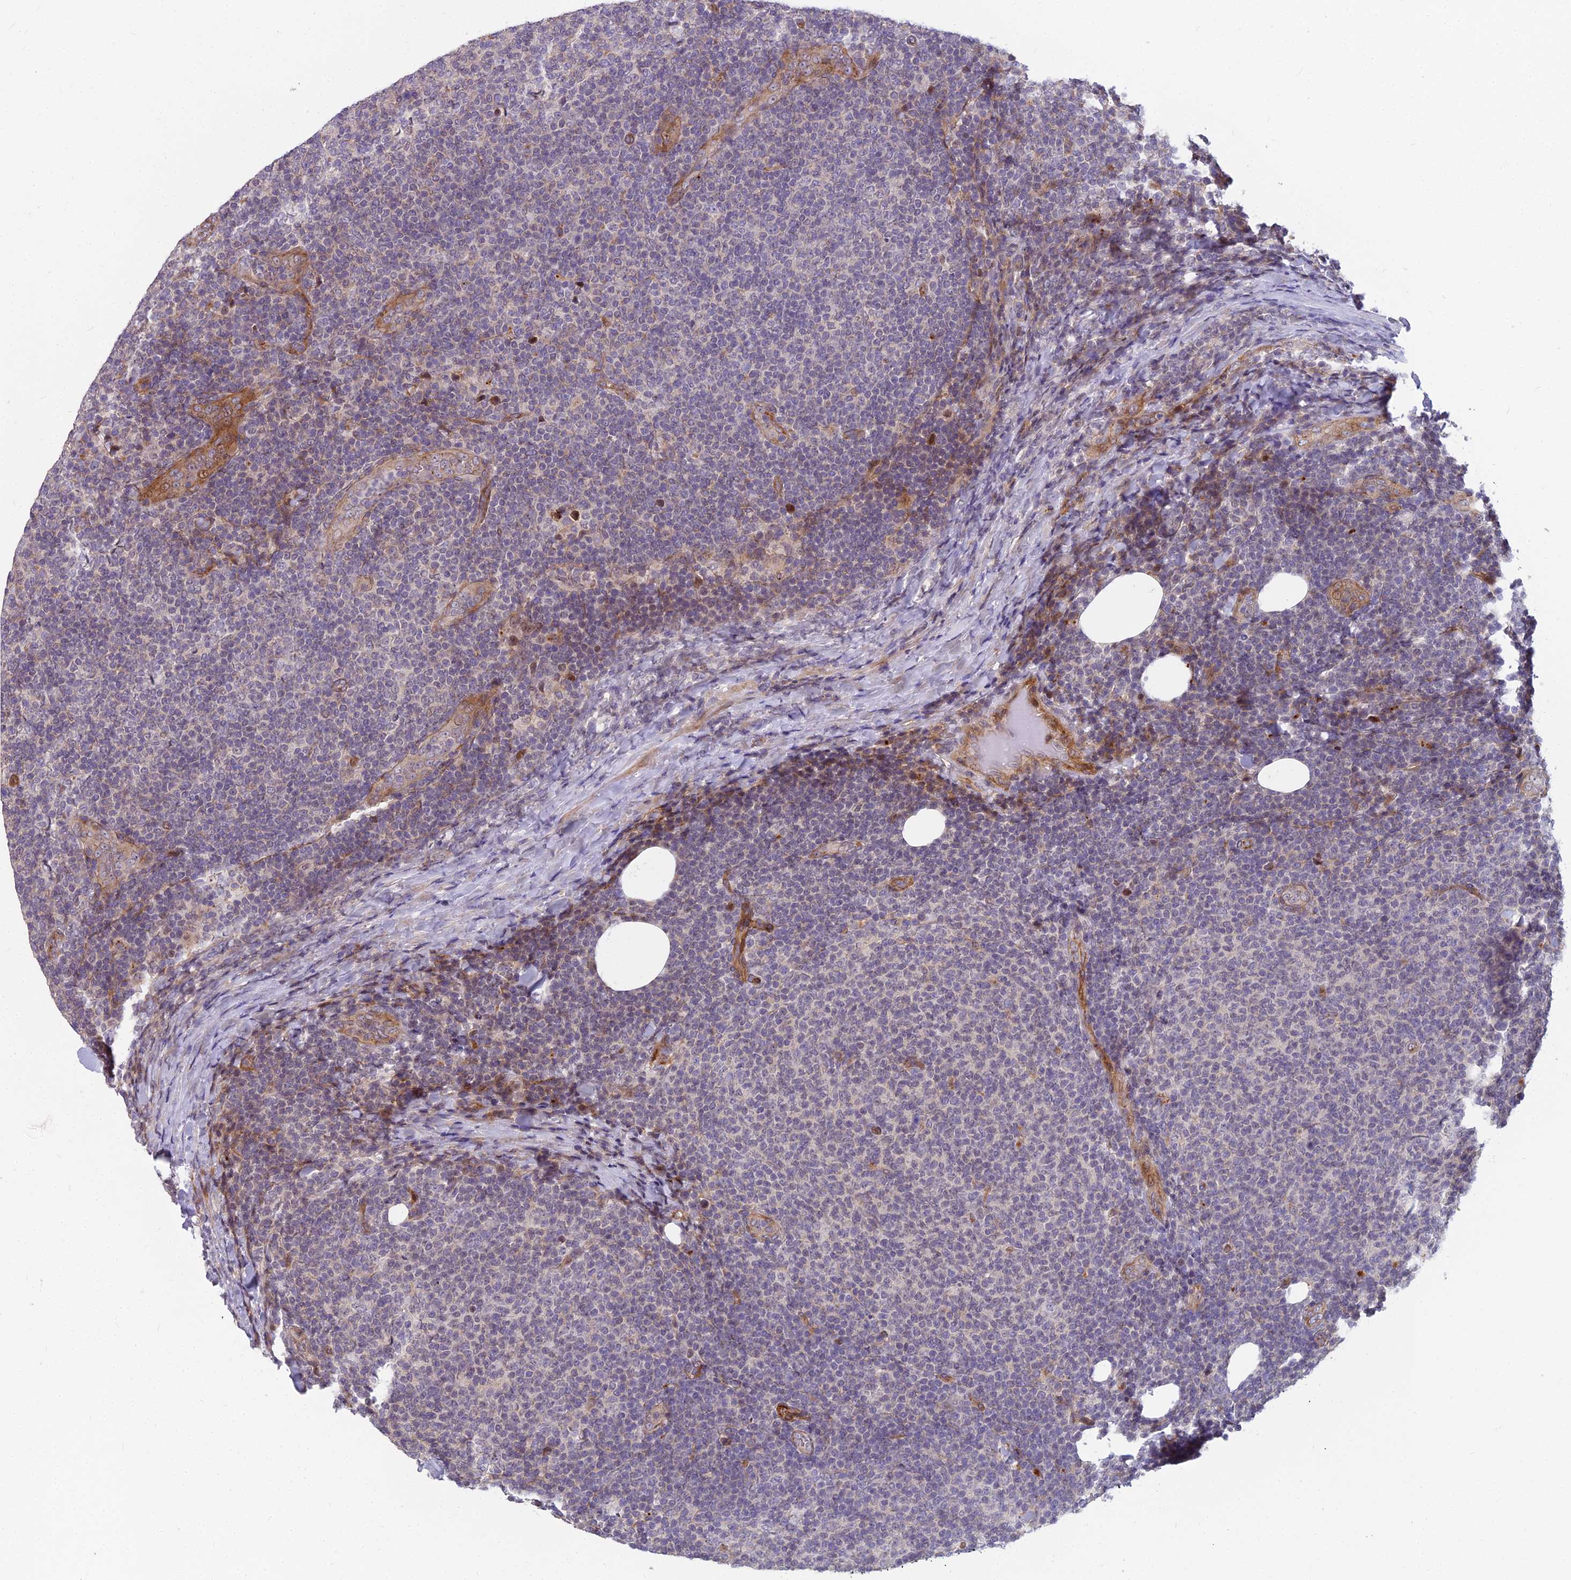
{"staining": {"intensity": "negative", "quantity": "none", "location": "none"}, "tissue": "lymphoma", "cell_type": "Tumor cells", "image_type": "cancer", "snomed": [{"axis": "morphology", "description": "Malignant lymphoma, non-Hodgkin's type, Low grade"}, {"axis": "topography", "description": "Lymph node"}], "caption": "This is an immunohistochemistry (IHC) image of human lymphoma. There is no expression in tumor cells.", "gene": "GLYATL3", "patient": {"sex": "male", "age": 66}}